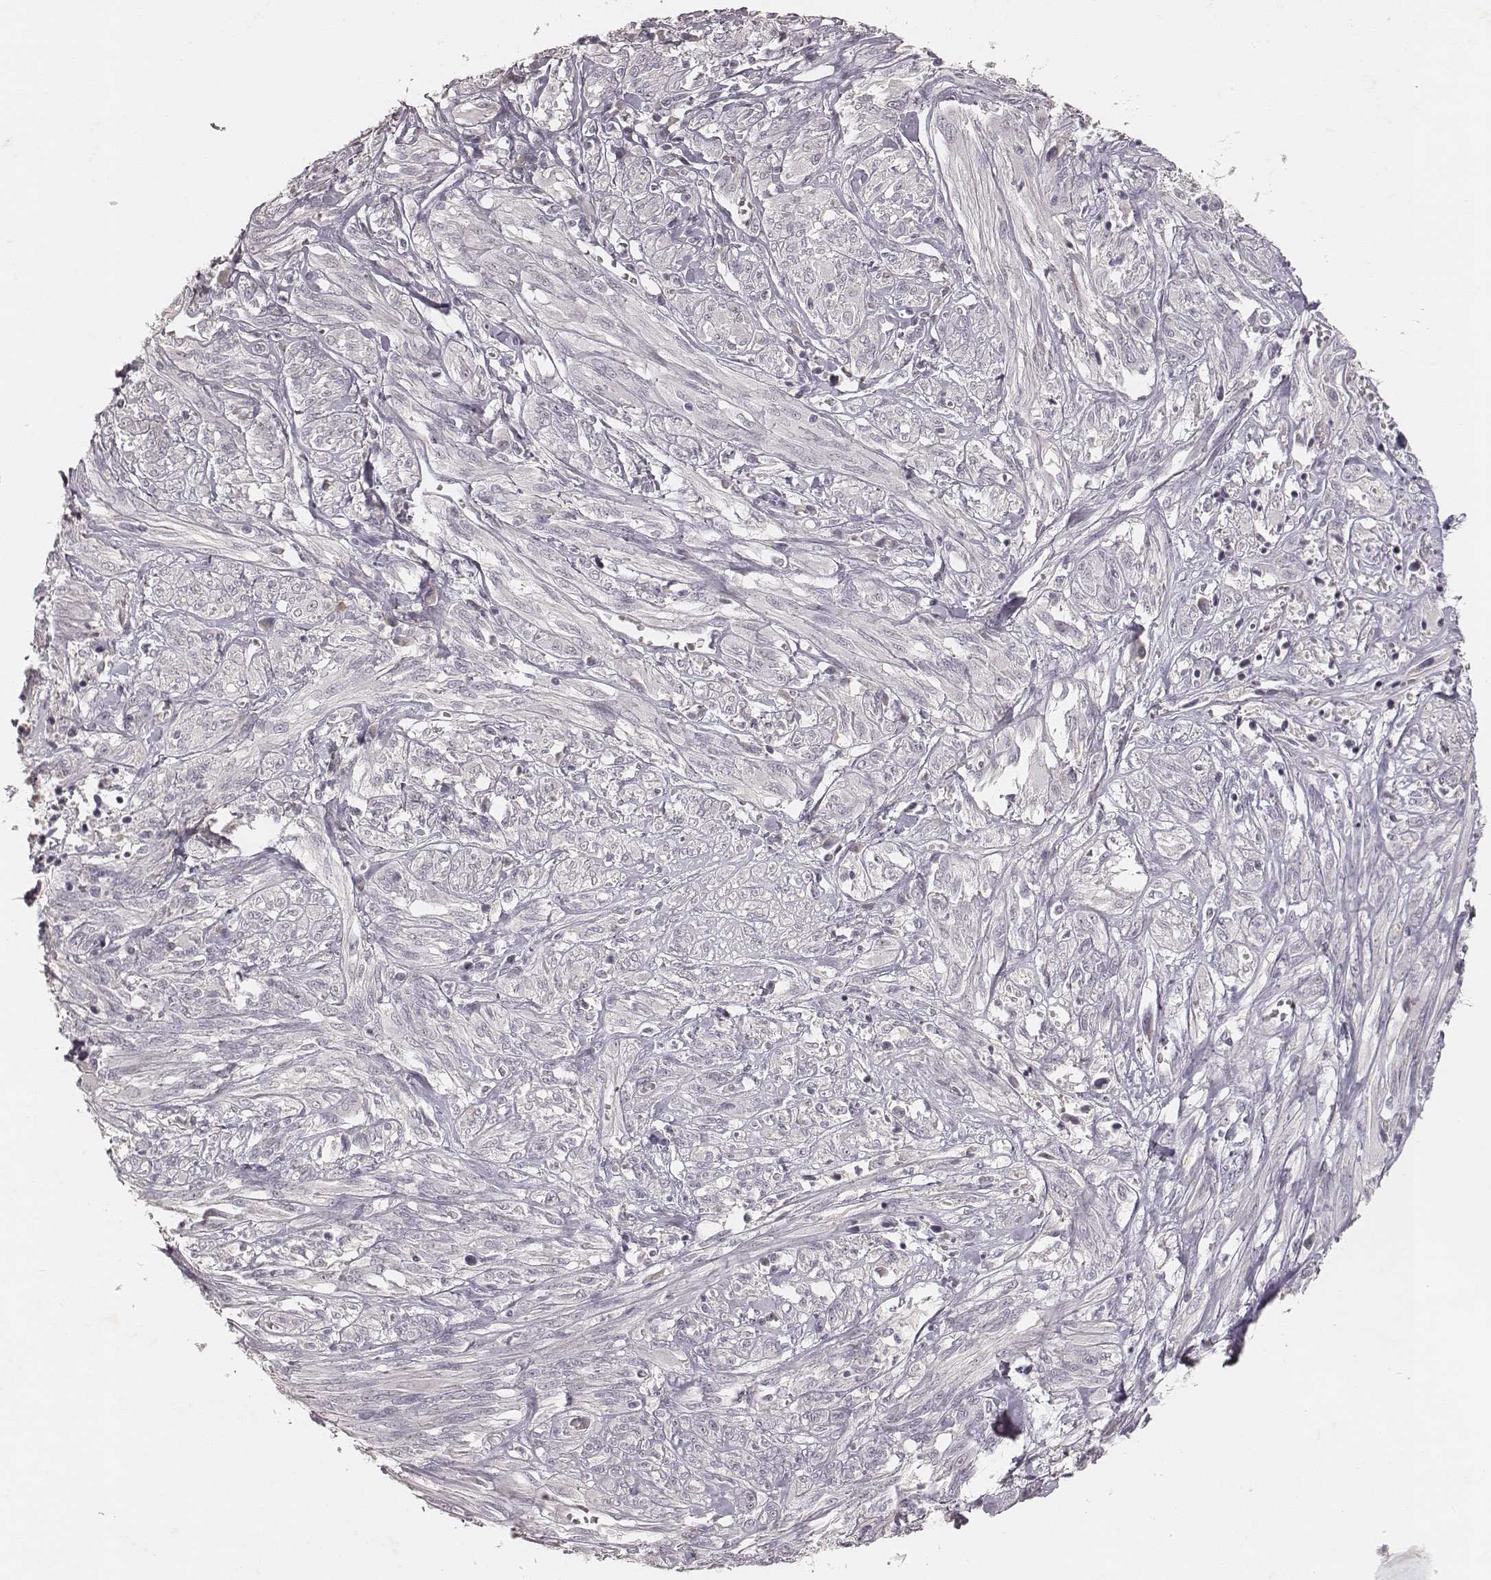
{"staining": {"intensity": "negative", "quantity": "none", "location": "none"}, "tissue": "melanoma", "cell_type": "Tumor cells", "image_type": "cancer", "snomed": [{"axis": "morphology", "description": "Malignant melanoma, NOS"}, {"axis": "topography", "description": "Skin"}], "caption": "Melanoma was stained to show a protein in brown. There is no significant positivity in tumor cells.", "gene": "MADCAM1", "patient": {"sex": "female", "age": 91}}